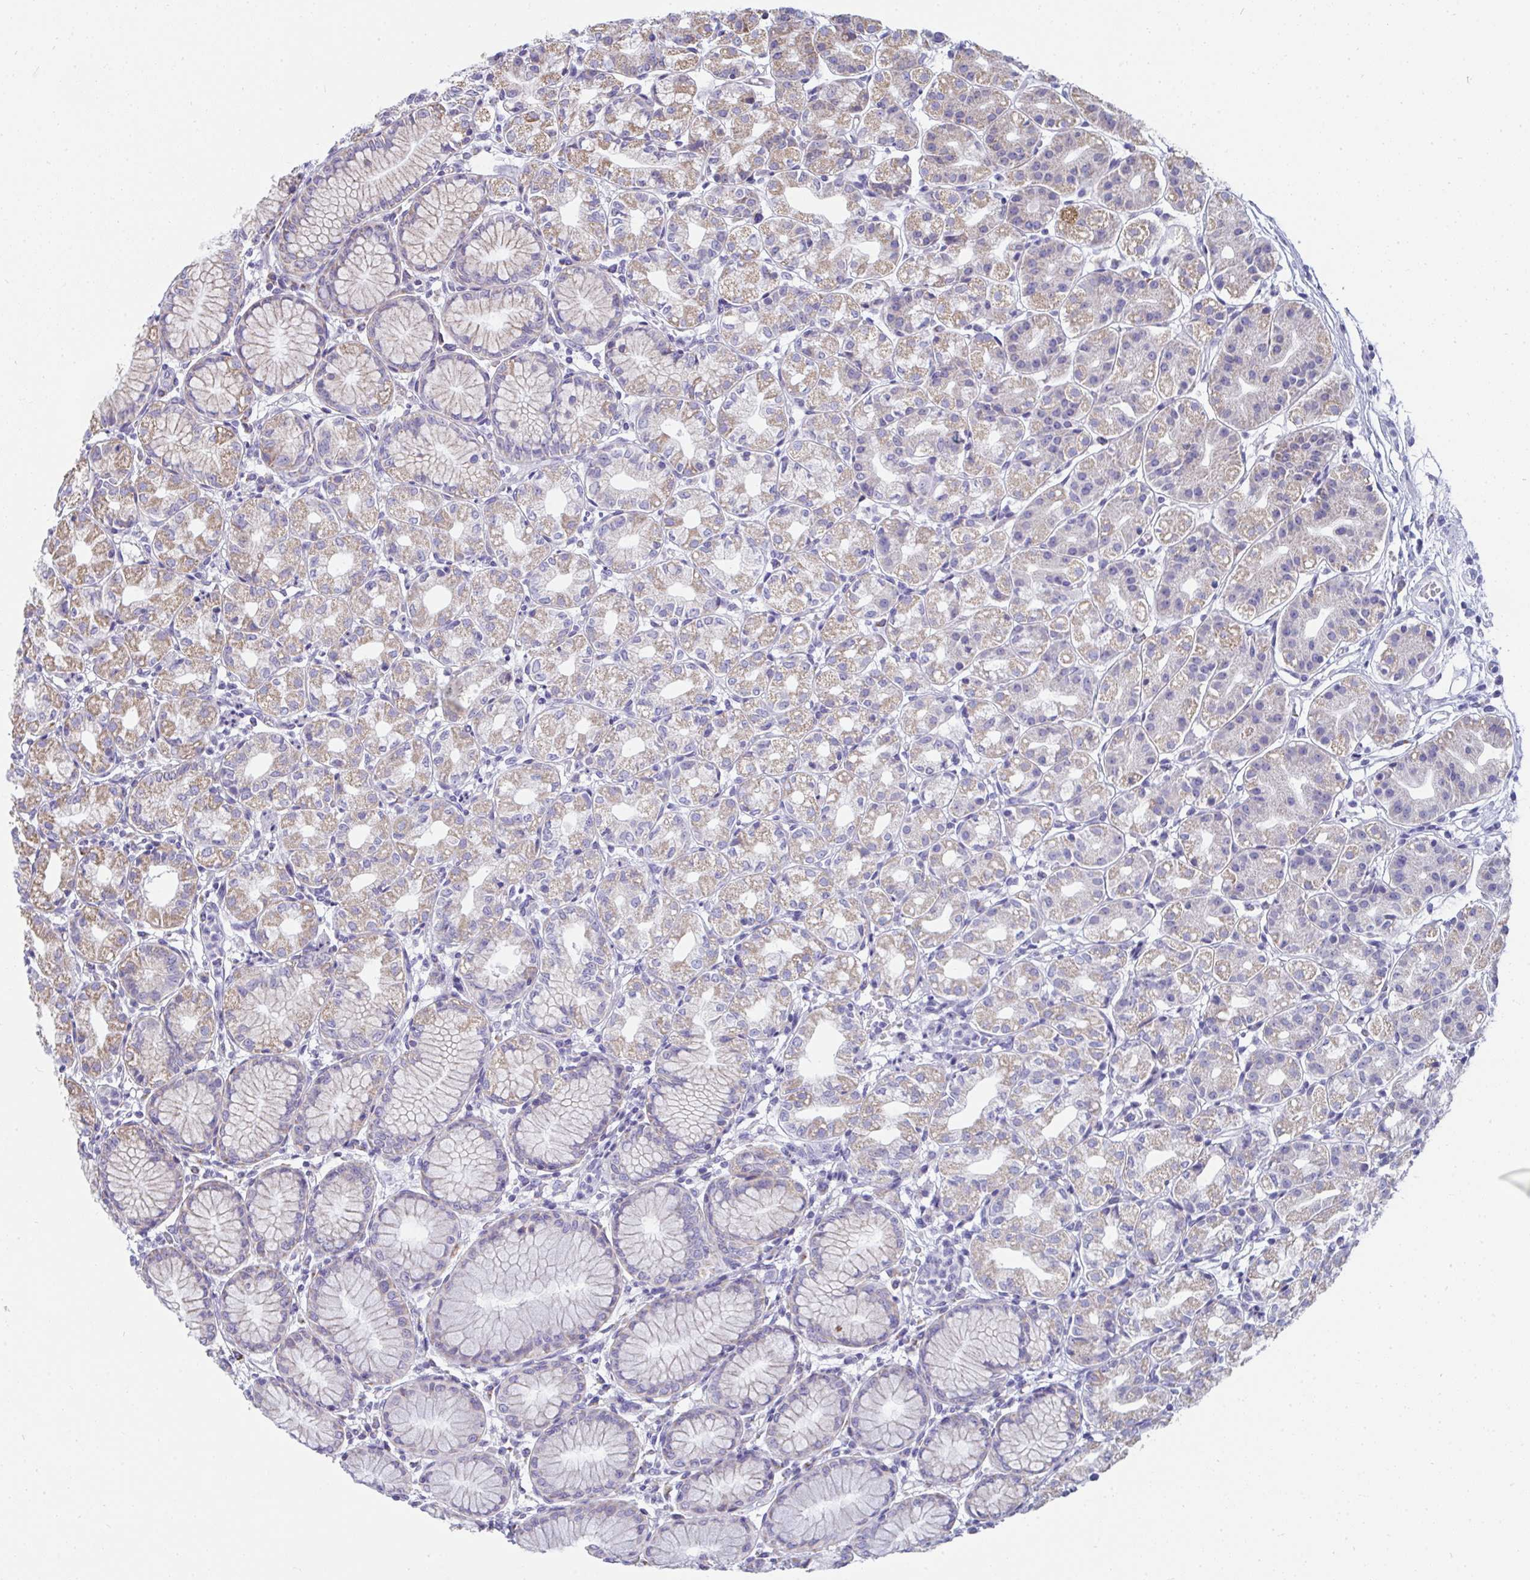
{"staining": {"intensity": "weak", "quantity": "25%-75%", "location": "cytoplasmic/membranous"}, "tissue": "stomach", "cell_type": "Glandular cells", "image_type": "normal", "snomed": [{"axis": "morphology", "description": "Normal tissue, NOS"}, {"axis": "topography", "description": "Stomach"}], "caption": "Glandular cells demonstrate weak cytoplasmic/membranous positivity in about 25%-75% of cells in unremarkable stomach.", "gene": "SLC6A1", "patient": {"sex": "female", "age": 57}}